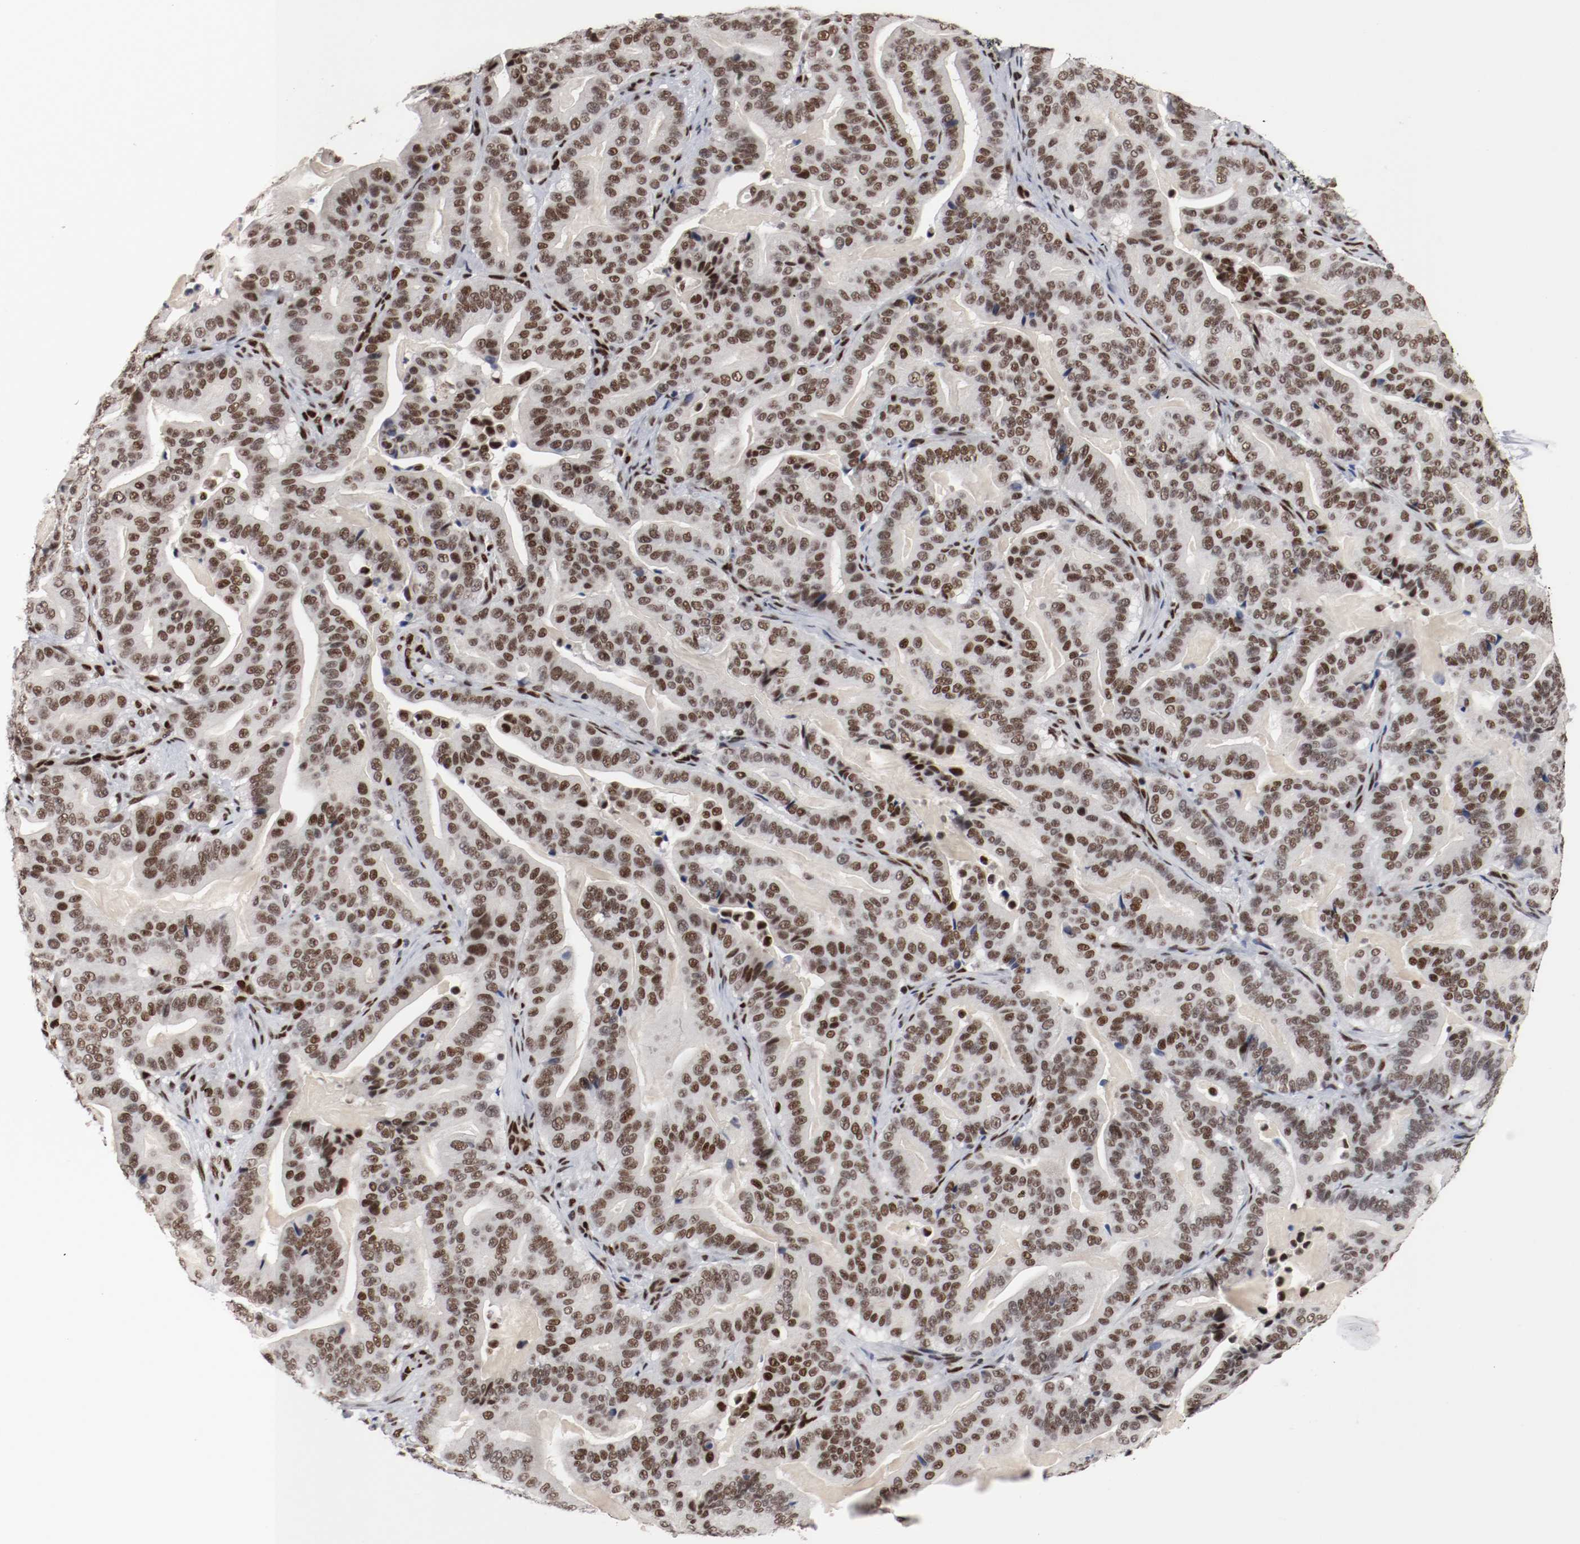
{"staining": {"intensity": "strong", "quantity": ">75%", "location": "nuclear"}, "tissue": "pancreatic cancer", "cell_type": "Tumor cells", "image_type": "cancer", "snomed": [{"axis": "morphology", "description": "Adenocarcinoma, NOS"}, {"axis": "topography", "description": "Pancreas"}], "caption": "The micrograph reveals a brown stain indicating the presence of a protein in the nuclear of tumor cells in pancreatic adenocarcinoma.", "gene": "MEF2D", "patient": {"sex": "male", "age": 63}}